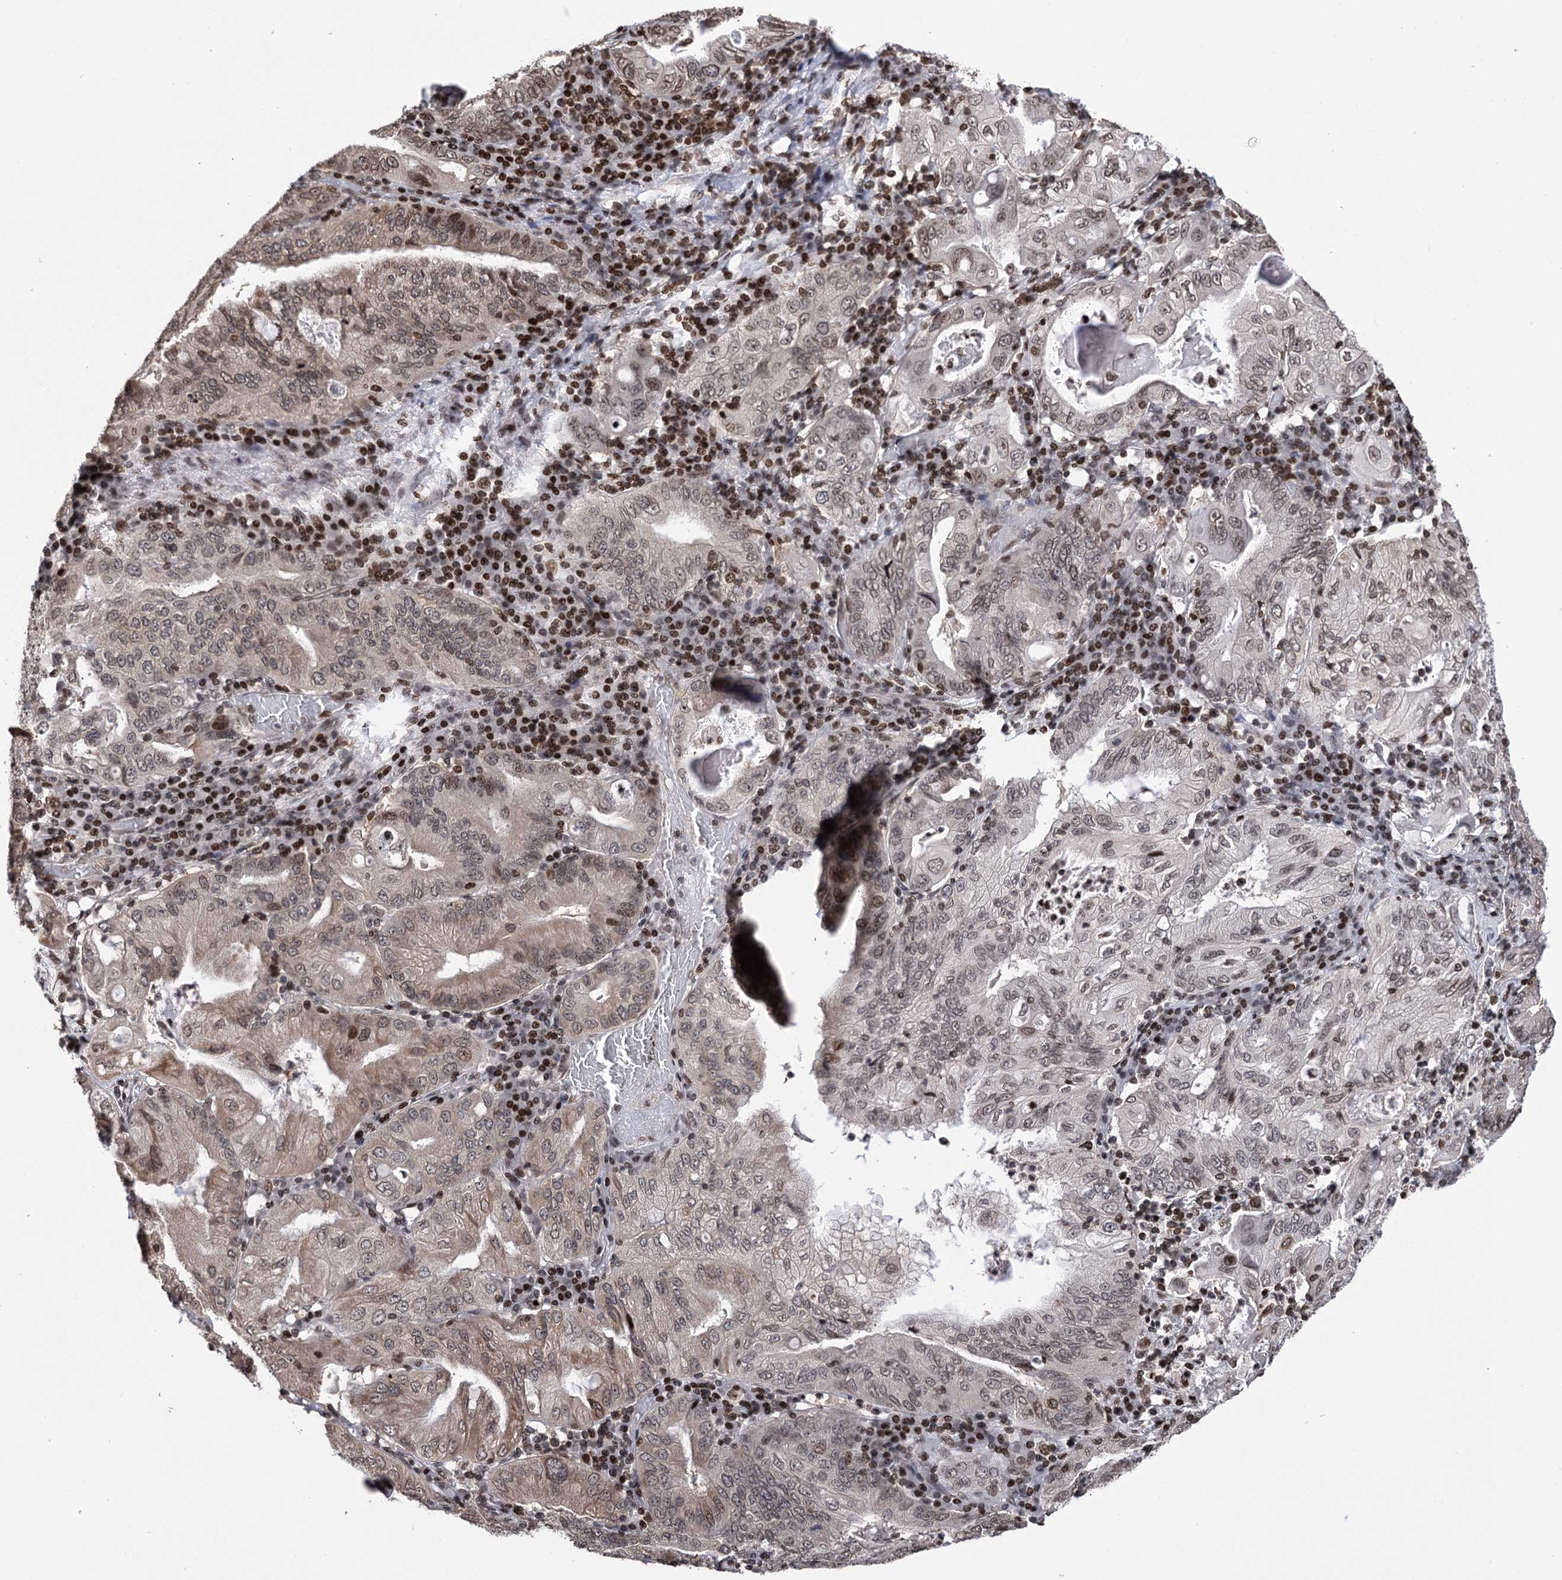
{"staining": {"intensity": "moderate", "quantity": "<25%", "location": "cytoplasmic/membranous,nuclear"}, "tissue": "stomach cancer", "cell_type": "Tumor cells", "image_type": "cancer", "snomed": [{"axis": "morphology", "description": "Normal tissue, NOS"}, {"axis": "morphology", "description": "Adenocarcinoma, NOS"}, {"axis": "topography", "description": "Esophagus"}, {"axis": "topography", "description": "Stomach, upper"}, {"axis": "topography", "description": "Peripheral nerve tissue"}], "caption": "Stomach adenocarcinoma stained with a brown dye exhibits moderate cytoplasmic/membranous and nuclear positive staining in about <25% of tumor cells.", "gene": "CCDC77", "patient": {"sex": "male", "age": 62}}